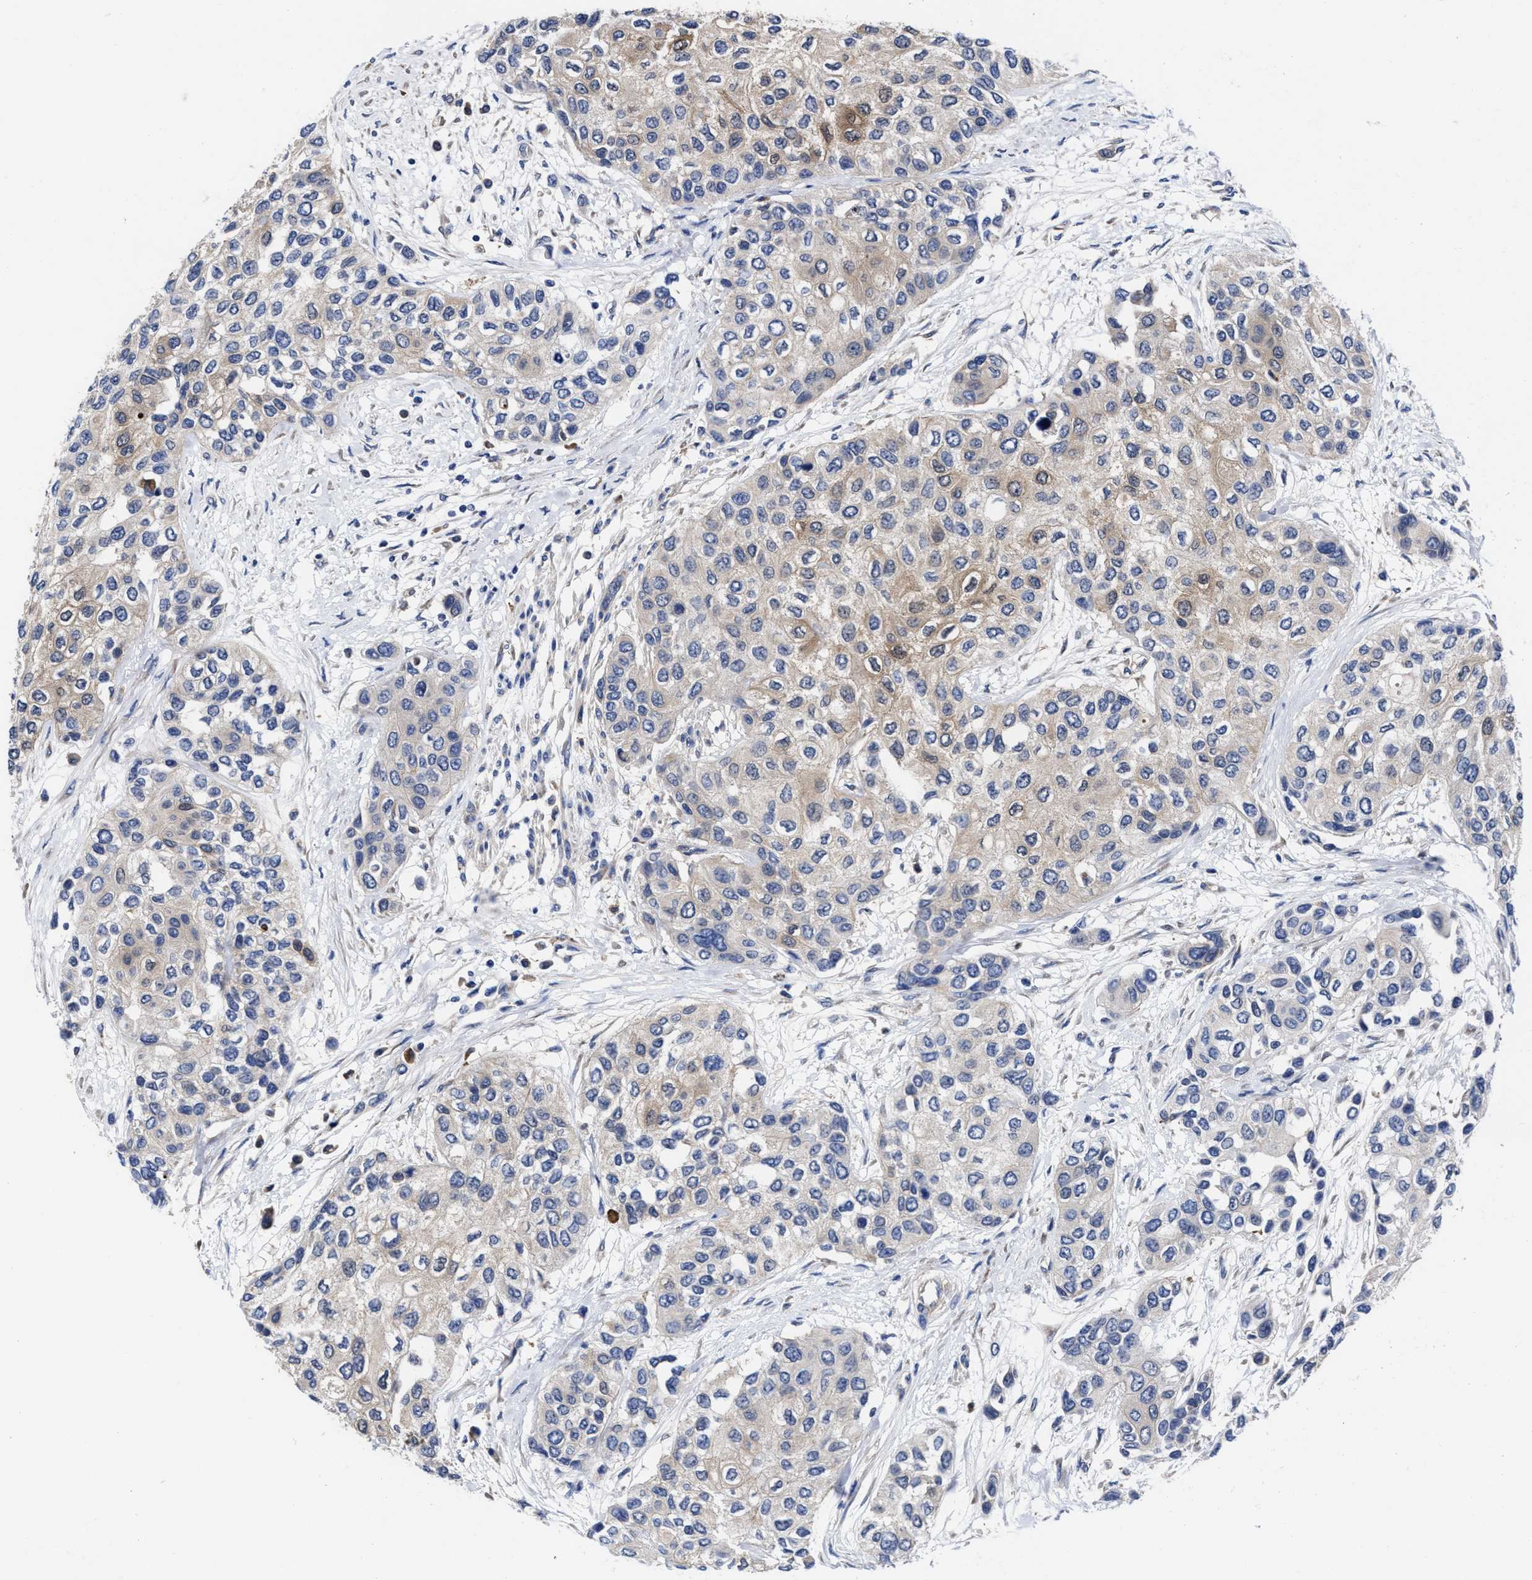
{"staining": {"intensity": "weak", "quantity": ">75%", "location": "cytoplasmic/membranous"}, "tissue": "urothelial cancer", "cell_type": "Tumor cells", "image_type": "cancer", "snomed": [{"axis": "morphology", "description": "Urothelial carcinoma, High grade"}, {"axis": "topography", "description": "Urinary bladder"}], "caption": "Immunohistochemical staining of human urothelial cancer displays low levels of weak cytoplasmic/membranous protein expression in approximately >75% of tumor cells.", "gene": "TXNDC17", "patient": {"sex": "female", "age": 56}}